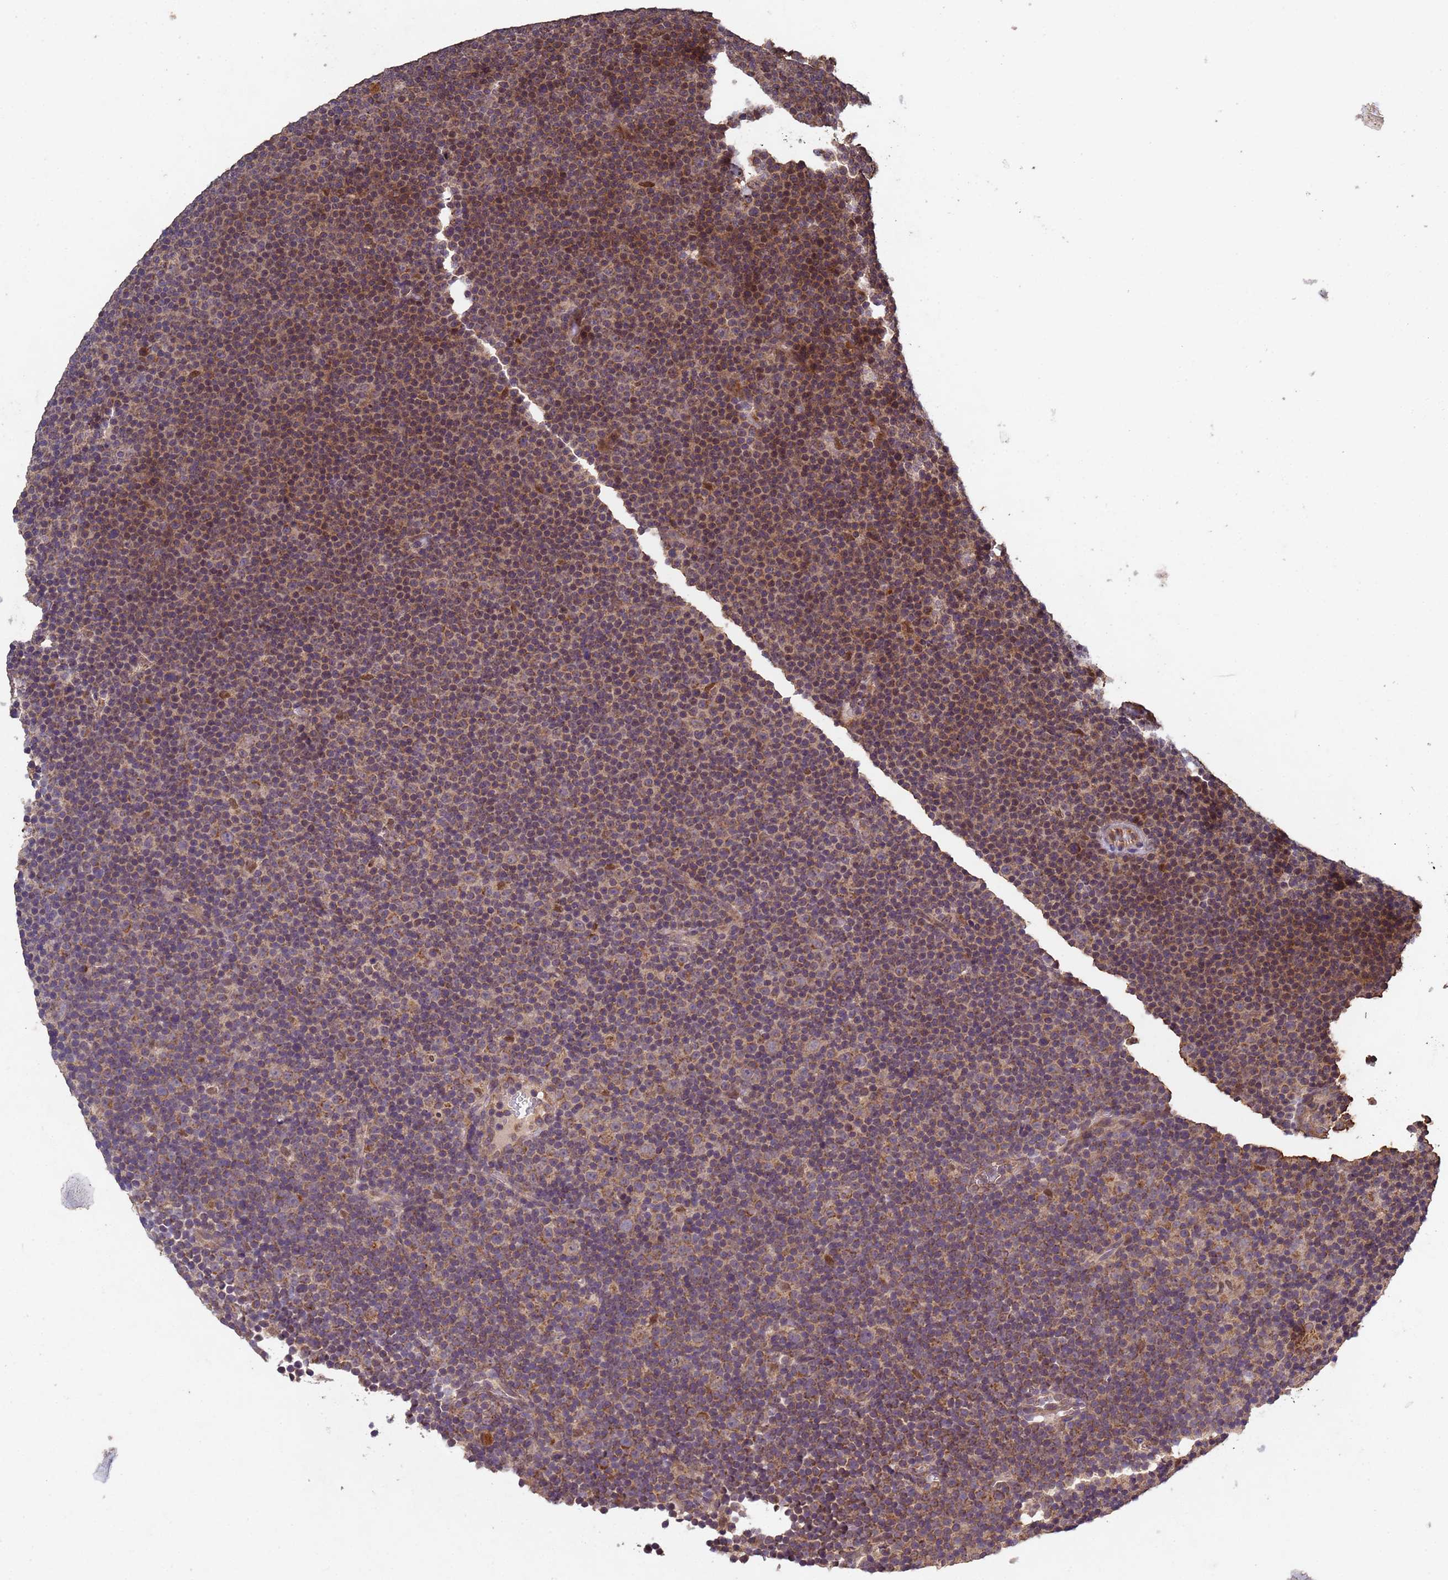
{"staining": {"intensity": "moderate", "quantity": ">75%", "location": "cytoplasmic/membranous,nuclear"}, "tissue": "lymphoma", "cell_type": "Tumor cells", "image_type": "cancer", "snomed": [{"axis": "morphology", "description": "Malignant lymphoma, non-Hodgkin's type, Low grade"}, {"axis": "topography", "description": "Lymph node"}], "caption": "Approximately >75% of tumor cells in malignant lymphoma, non-Hodgkin's type (low-grade) exhibit moderate cytoplasmic/membranous and nuclear protein staining as visualized by brown immunohistochemical staining.", "gene": "FASTKD1", "patient": {"sex": "female", "age": 67}}